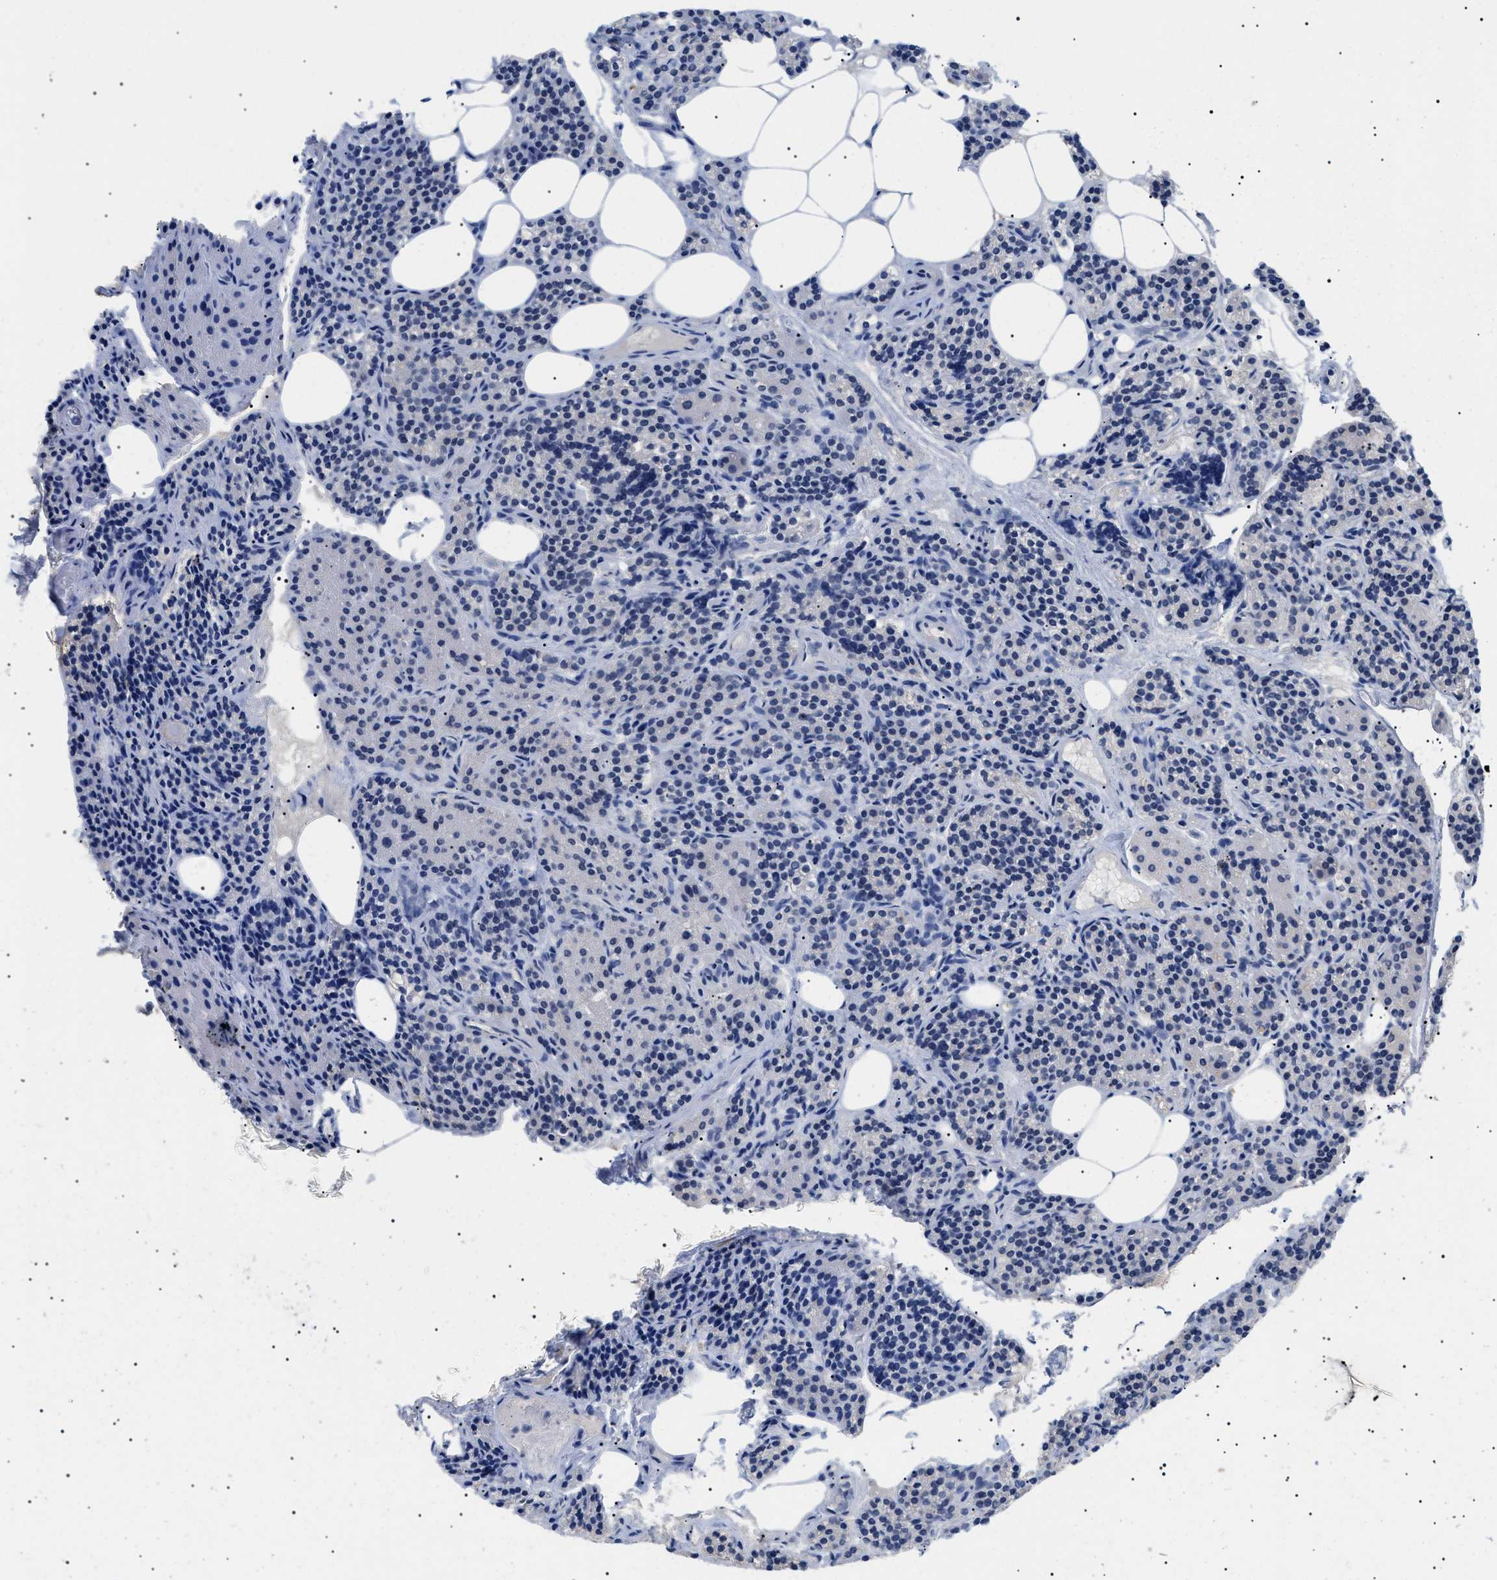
{"staining": {"intensity": "negative", "quantity": "none", "location": "none"}, "tissue": "parathyroid gland", "cell_type": "Glandular cells", "image_type": "normal", "snomed": [{"axis": "morphology", "description": "Normal tissue, NOS"}, {"axis": "morphology", "description": "Adenoma, NOS"}, {"axis": "topography", "description": "Parathyroid gland"}], "caption": "This is a micrograph of immunohistochemistry staining of normal parathyroid gland, which shows no staining in glandular cells.", "gene": "PRRT2", "patient": {"sex": "female", "age": 74}}